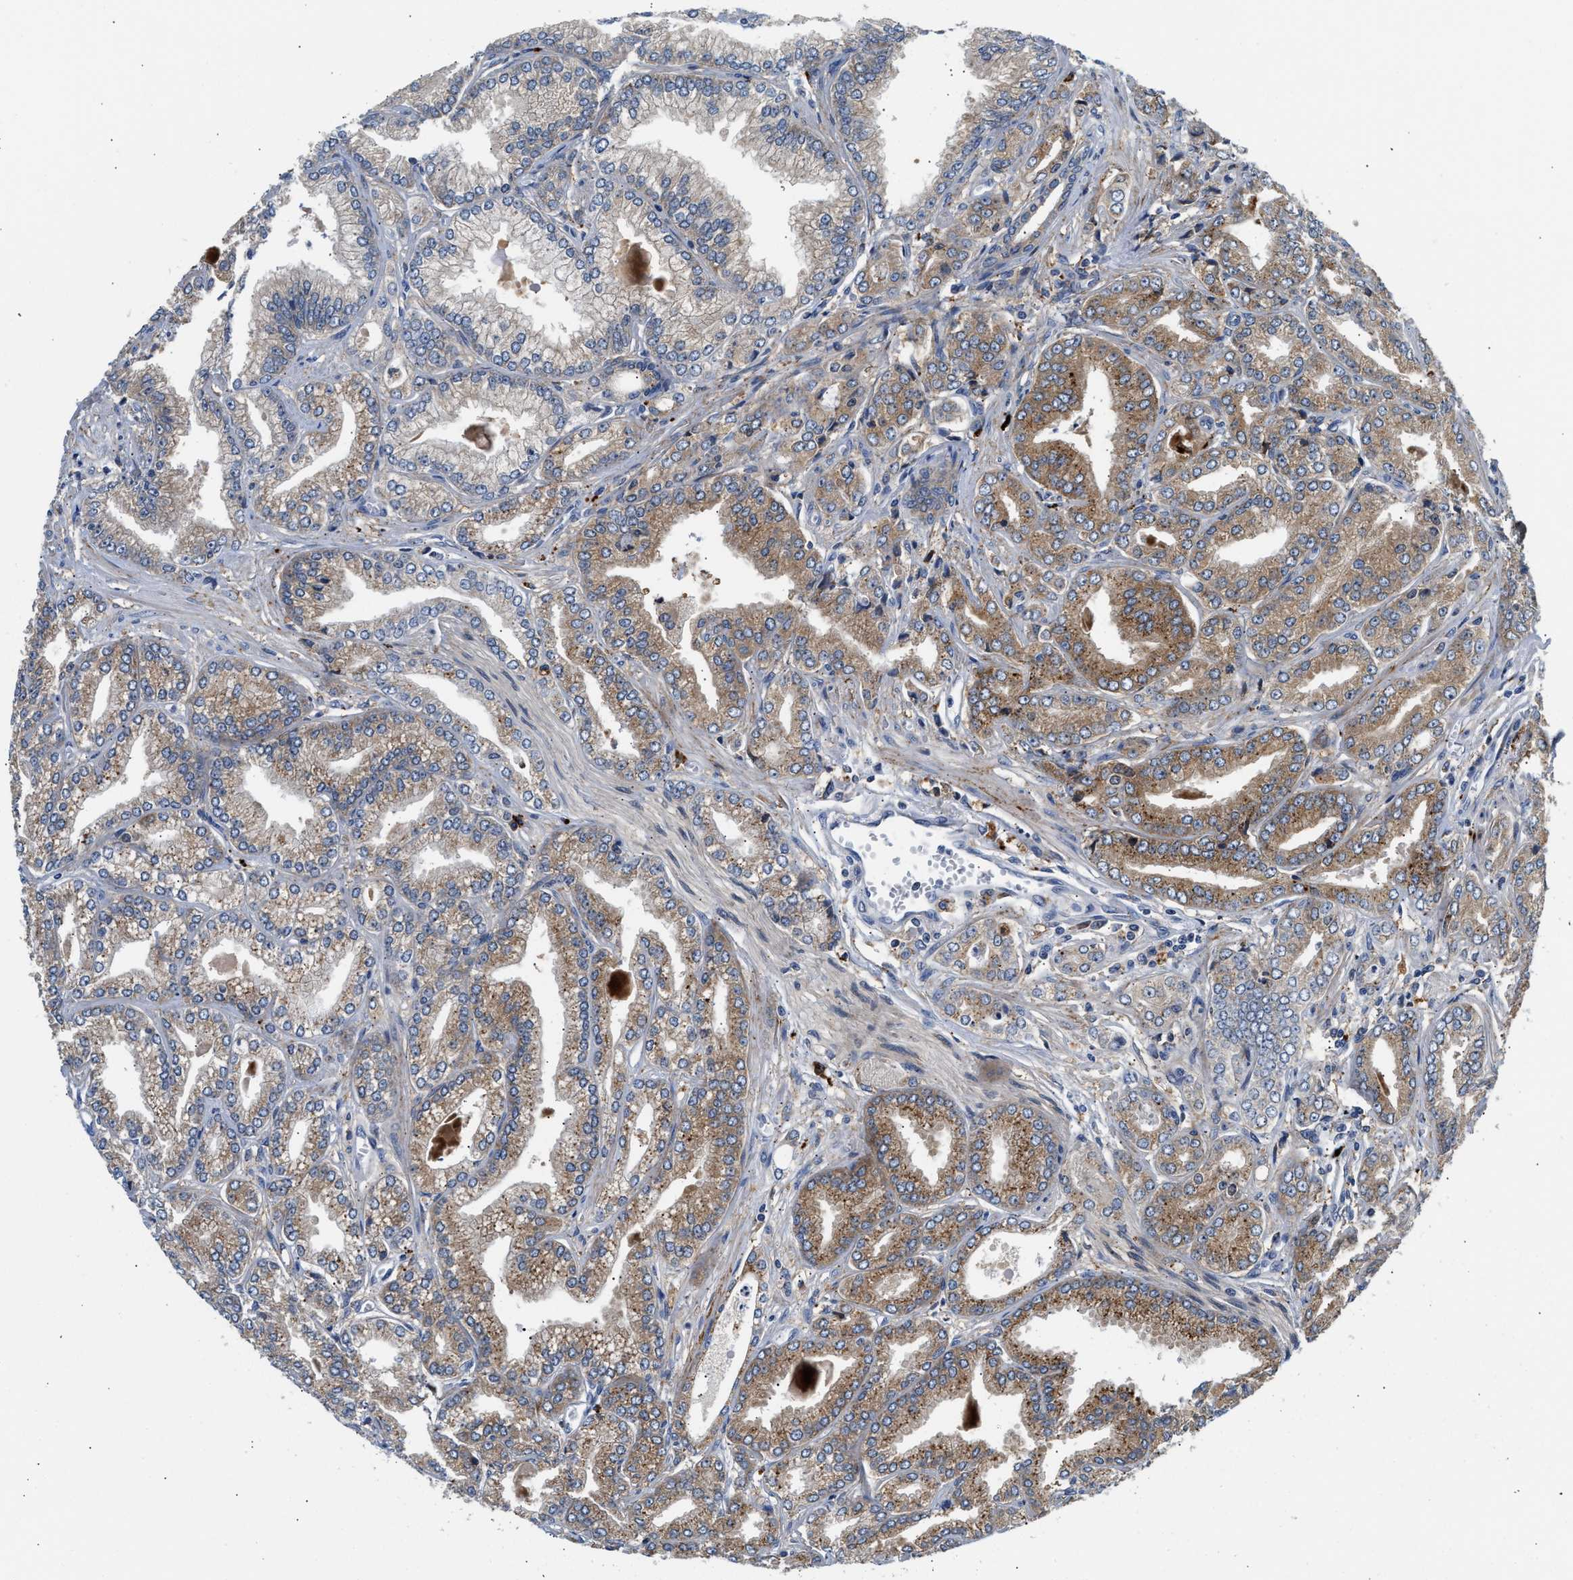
{"staining": {"intensity": "moderate", "quantity": "25%-75%", "location": "cytoplasmic/membranous"}, "tissue": "prostate cancer", "cell_type": "Tumor cells", "image_type": "cancer", "snomed": [{"axis": "morphology", "description": "Adenocarcinoma, Low grade"}, {"axis": "topography", "description": "Prostate"}], "caption": "A photomicrograph showing moderate cytoplasmic/membranous positivity in about 25%-75% of tumor cells in prostate low-grade adenocarcinoma, as visualized by brown immunohistochemical staining.", "gene": "AMZ1", "patient": {"sex": "male", "age": 52}}